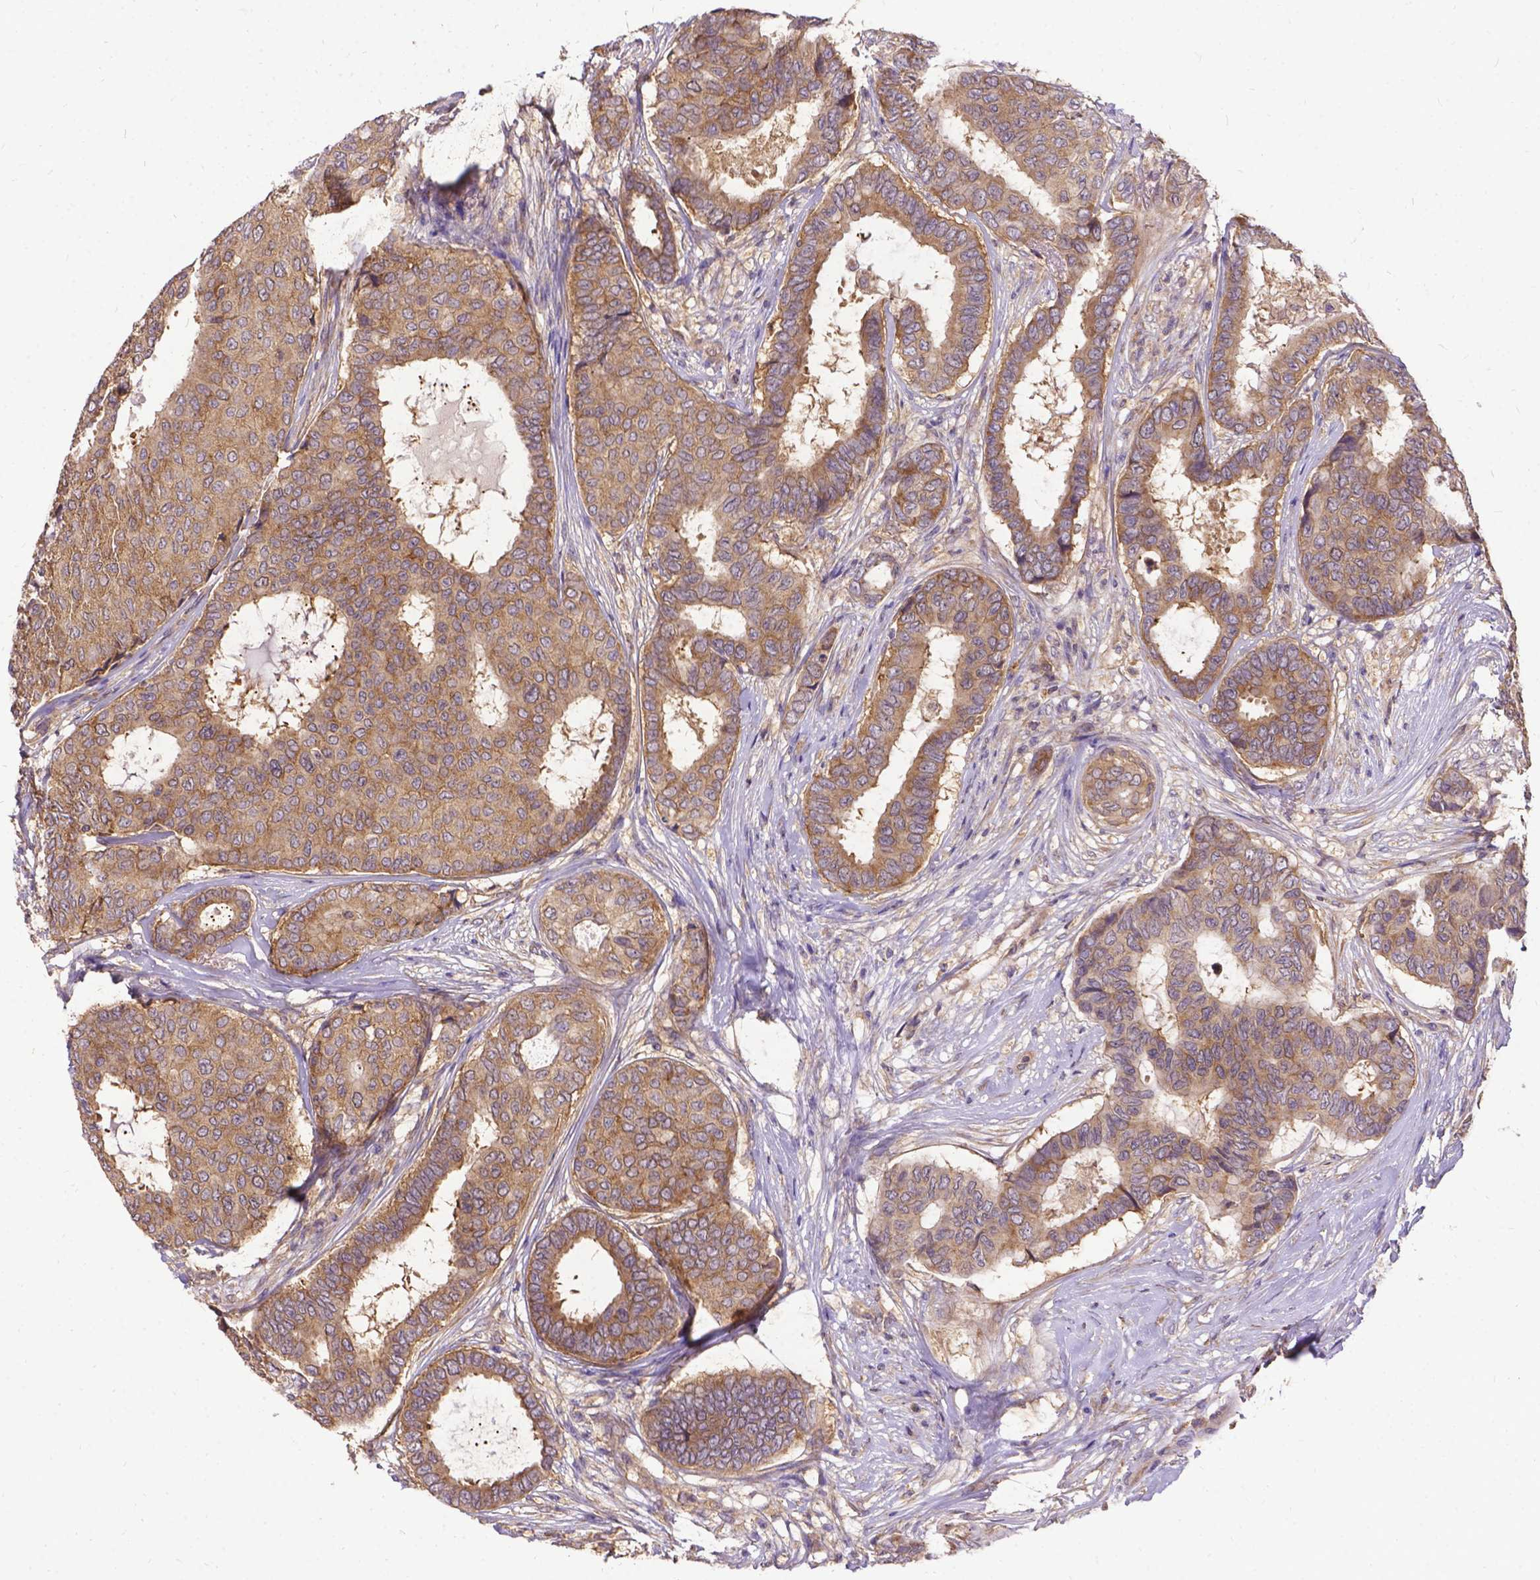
{"staining": {"intensity": "moderate", "quantity": ">75%", "location": "cytoplasmic/membranous"}, "tissue": "breast cancer", "cell_type": "Tumor cells", "image_type": "cancer", "snomed": [{"axis": "morphology", "description": "Duct carcinoma"}, {"axis": "topography", "description": "Breast"}], "caption": "Immunohistochemical staining of infiltrating ductal carcinoma (breast) reveals medium levels of moderate cytoplasmic/membranous staining in about >75% of tumor cells.", "gene": "DENND6A", "patient": {"sex": "female", "age": 75}}